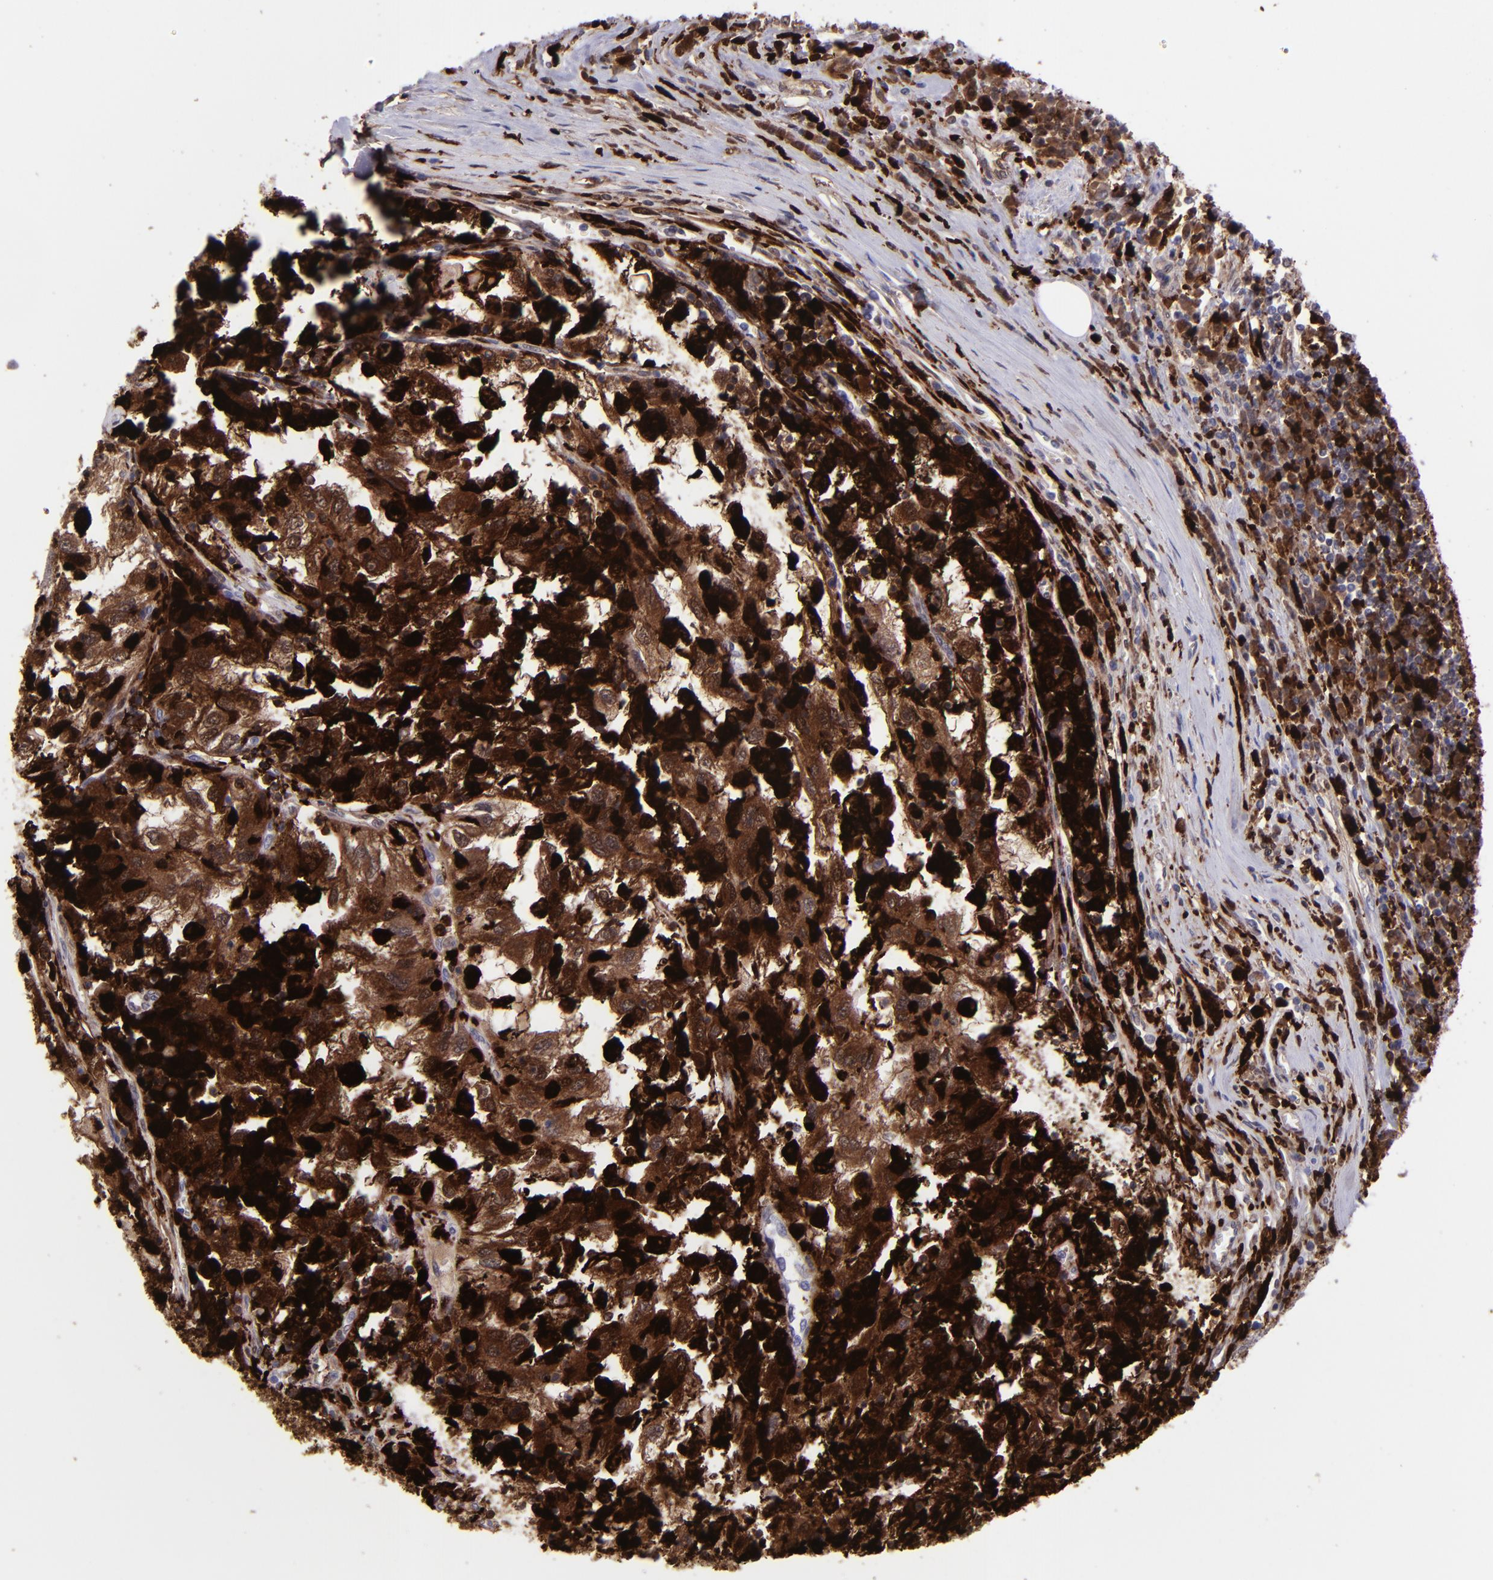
{"staining": {"intensity": "strong", "quantity": ">75%", "location": "cytoplasmic/membranous,nuclear"}, "tissue": "renal cancer", "cell_type": "Tumor cells", "image_type": "cancer", "snomed": [{"axis": "morphology", "description": "Normal tissue, NOS"}, {"axis": "morphology", "description": "Adenocarcinoma, NOS"}, {"axis": "topography", "description": "Kidney"}], "caption": "Renal cancer was stained to show a protein in brown. There is high levels of strong cytoplasmic/membranous and nuclear staining in about >75% of tumor cells.", "gene": "TYMP", "patient": {"sex": "male", "age": 71}}